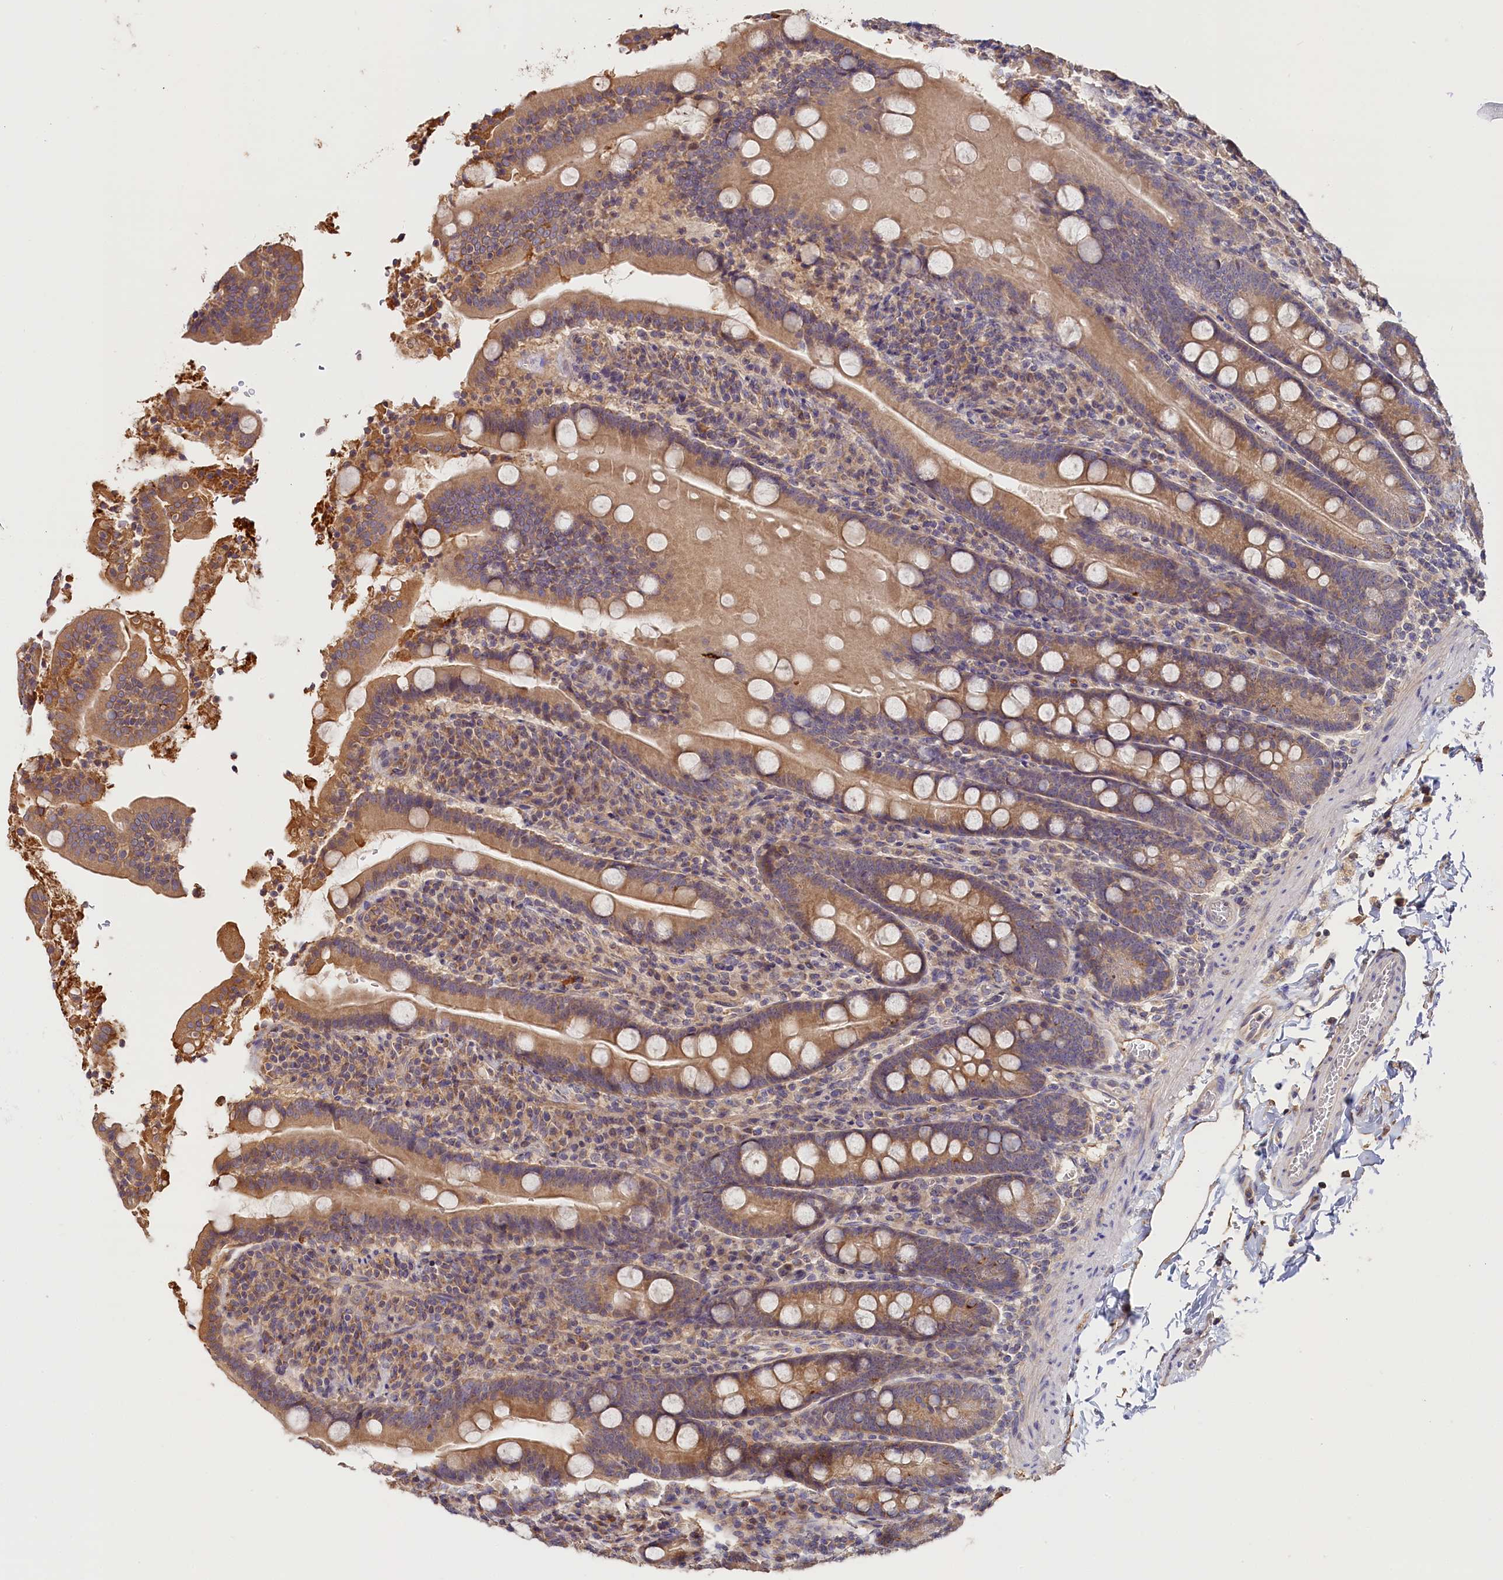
{"staining": {"intensity": "moderate", "quantity": ">75%", "location": "cytoplasmic/membranous"}, "tissue": "duodenum", "cell_type": "Glandular cells", "image_type": "normal", "snomed": [{"axis": "morphology", "description": "Normal tissue, NOS"}, {"axis": "topography", "description": "Duodenum"}], "caption": "Brown immunohistochemical staining in unremarkable human duodenum demonstrates moderate cytoplasmic/membranous positivity in about >75% of glandular cells. The staining was performed using DAB (3,3'-diaminobenzidine), with brown indicating positive protein expression. Nuclei are stained blue with hematoxylin.", "gene": "KATNB1", "patient": {"sex": "male", "age": 35}}